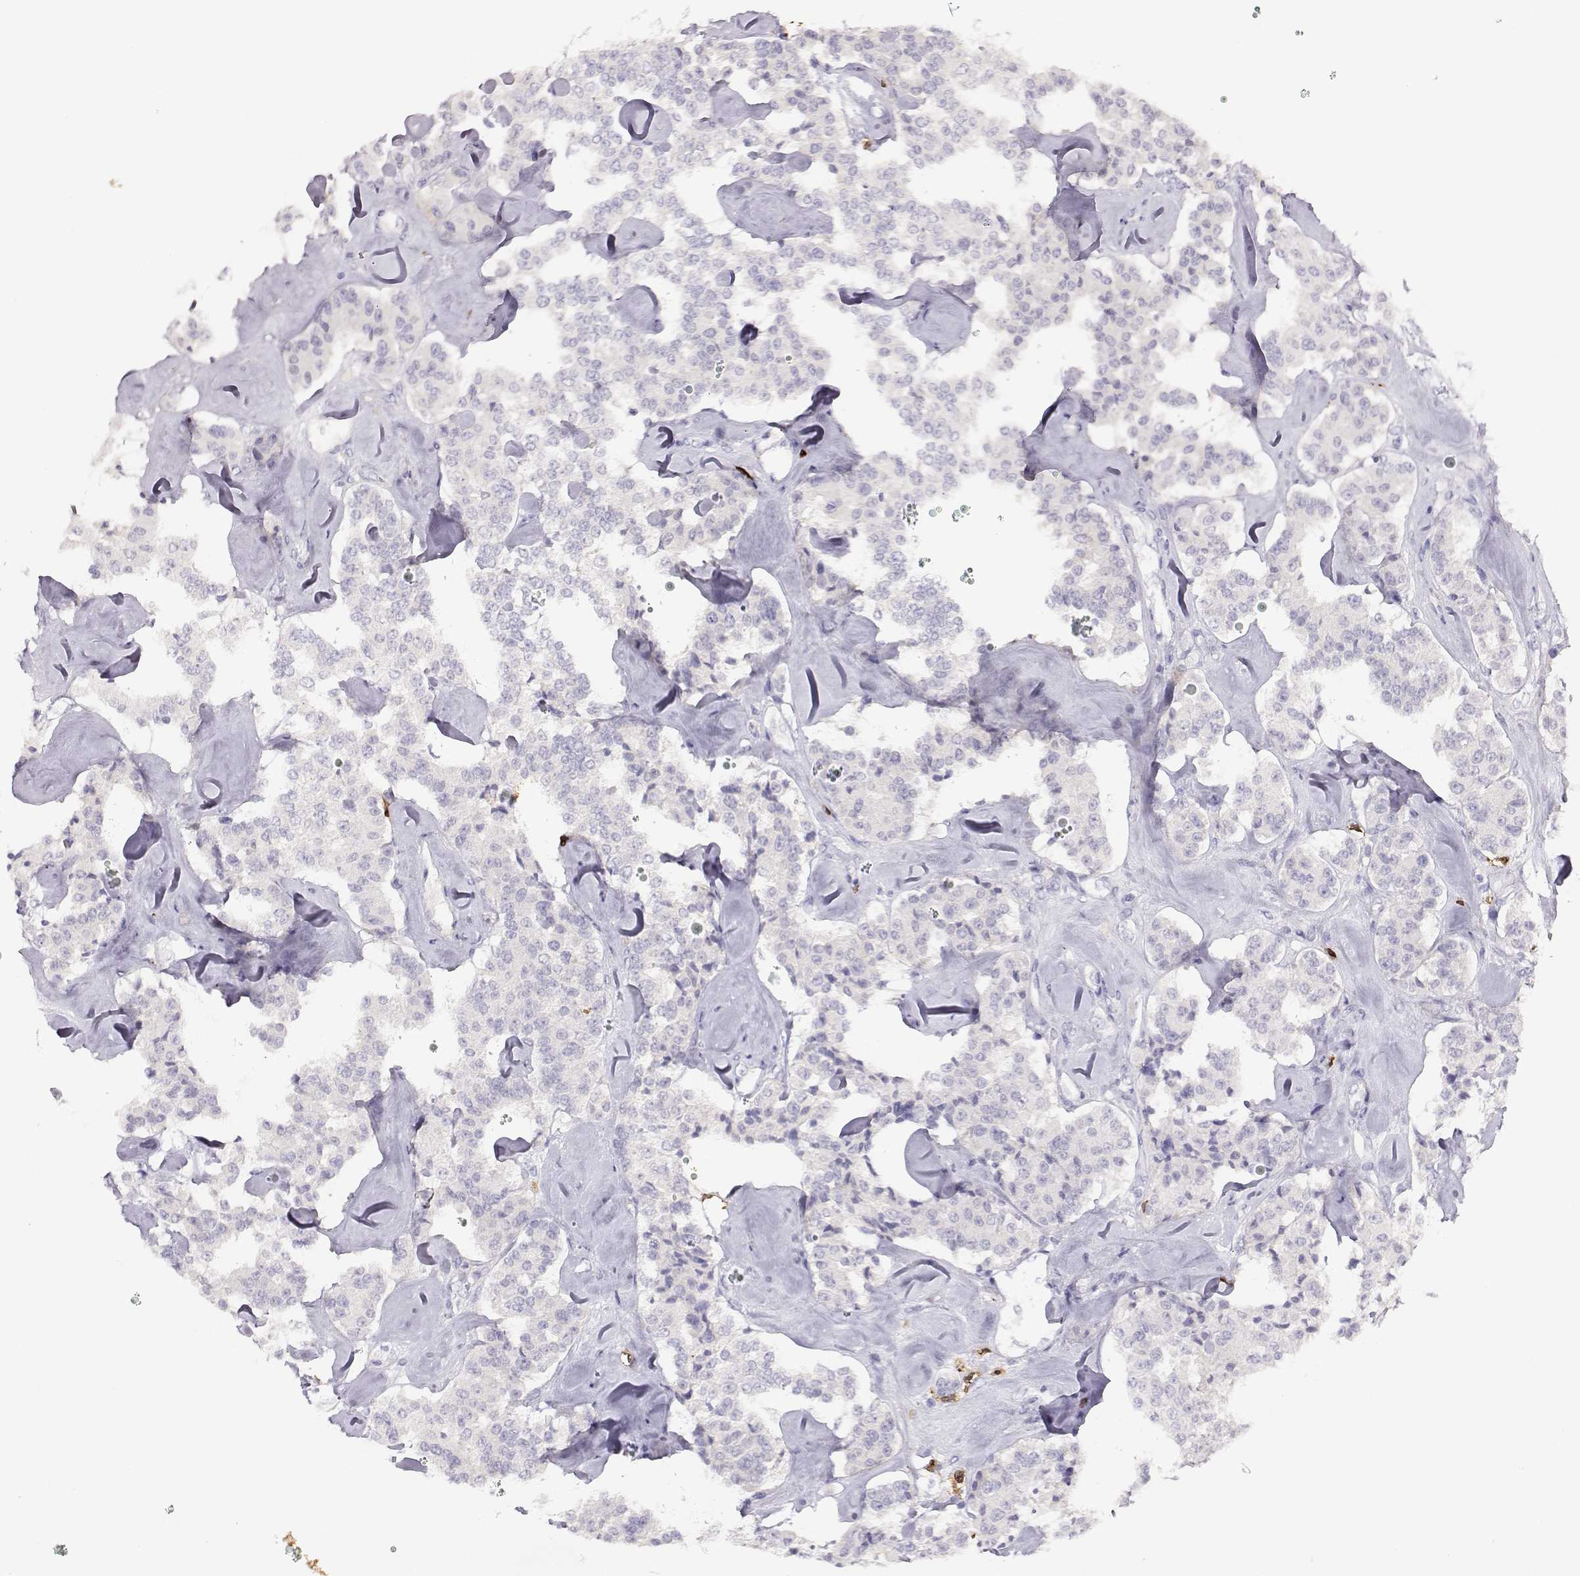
{"staining": {"intensity": "negative", "quantity": "none", "location": "none"}, "tissue": "carcinoid", "cell_type": "Tumor cells", "image_type": "cancer", "snomed": [{"axis": "morphology", "description": "Carcinoid, malignant, NOS"}, {"axis": "topography", "description": "Pancreas"}], "caption": "A micrograph of human malignant carcinoid is negative for staining in tumor cells.", "gene": "CDHR1", "patient": {"sex": "male", "age": 41}}